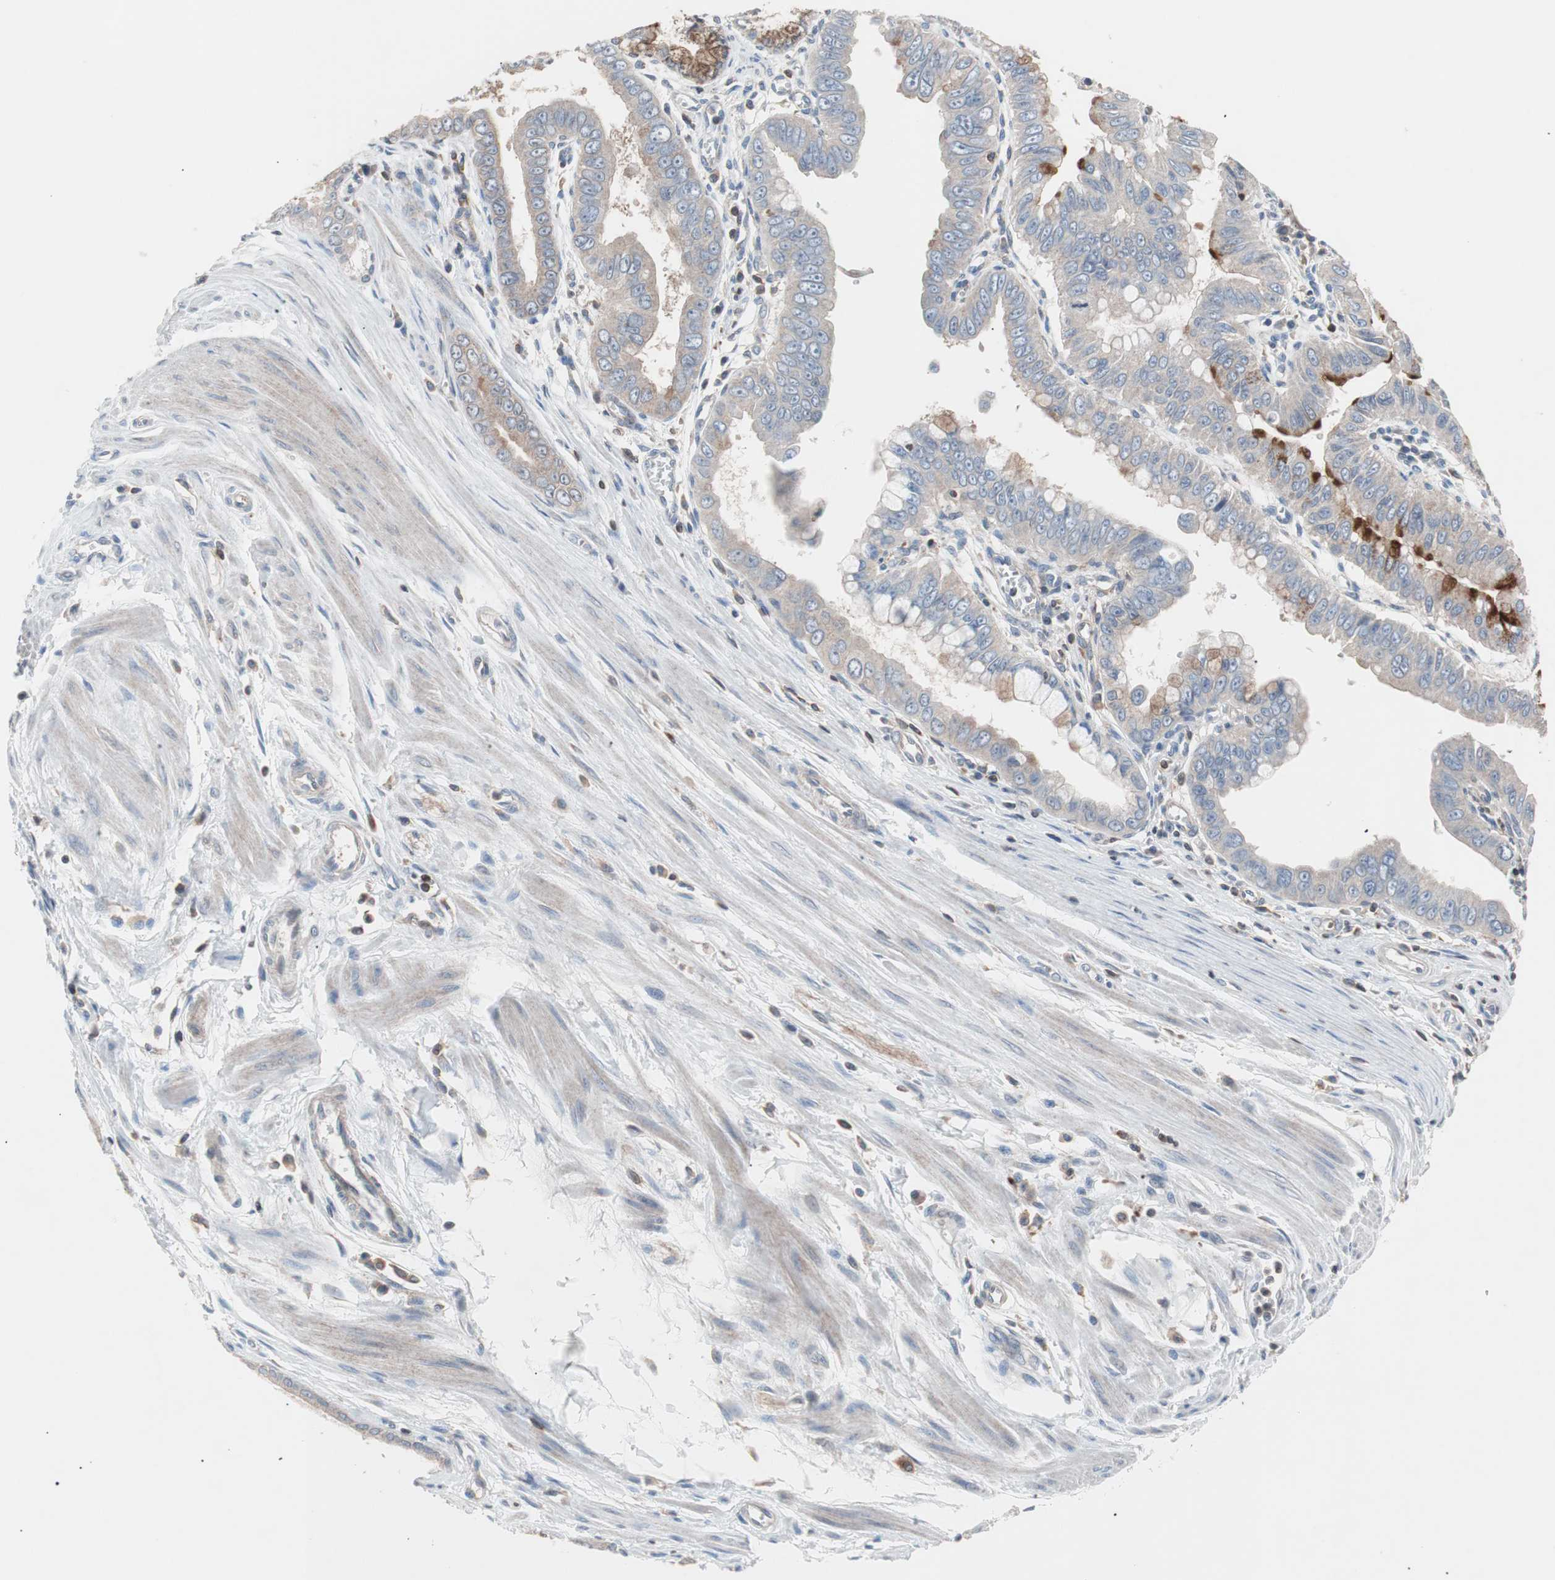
{"staining": {"intensity": "weak", "quantity": ">75%", "location": "cytoplasmic/membranous"}, "tissue": "pancreatic cancer", "cell_type": "Tumor cells", "image_type": "cancer", "snomed": [{"axis": "morphology", "description": "Normal tissue, NOS"}, {"axis": "topography", "description": "Lymph node"}], "caption": "Protein expression analysis of human pancreatic cancer reveals weak cytoplasmic/membranous staining in about >75% of tumor cells. Nuclei are stained in blue.", "gene": "PIK3R1", "patient": {"sex": "male", "age": 50}}